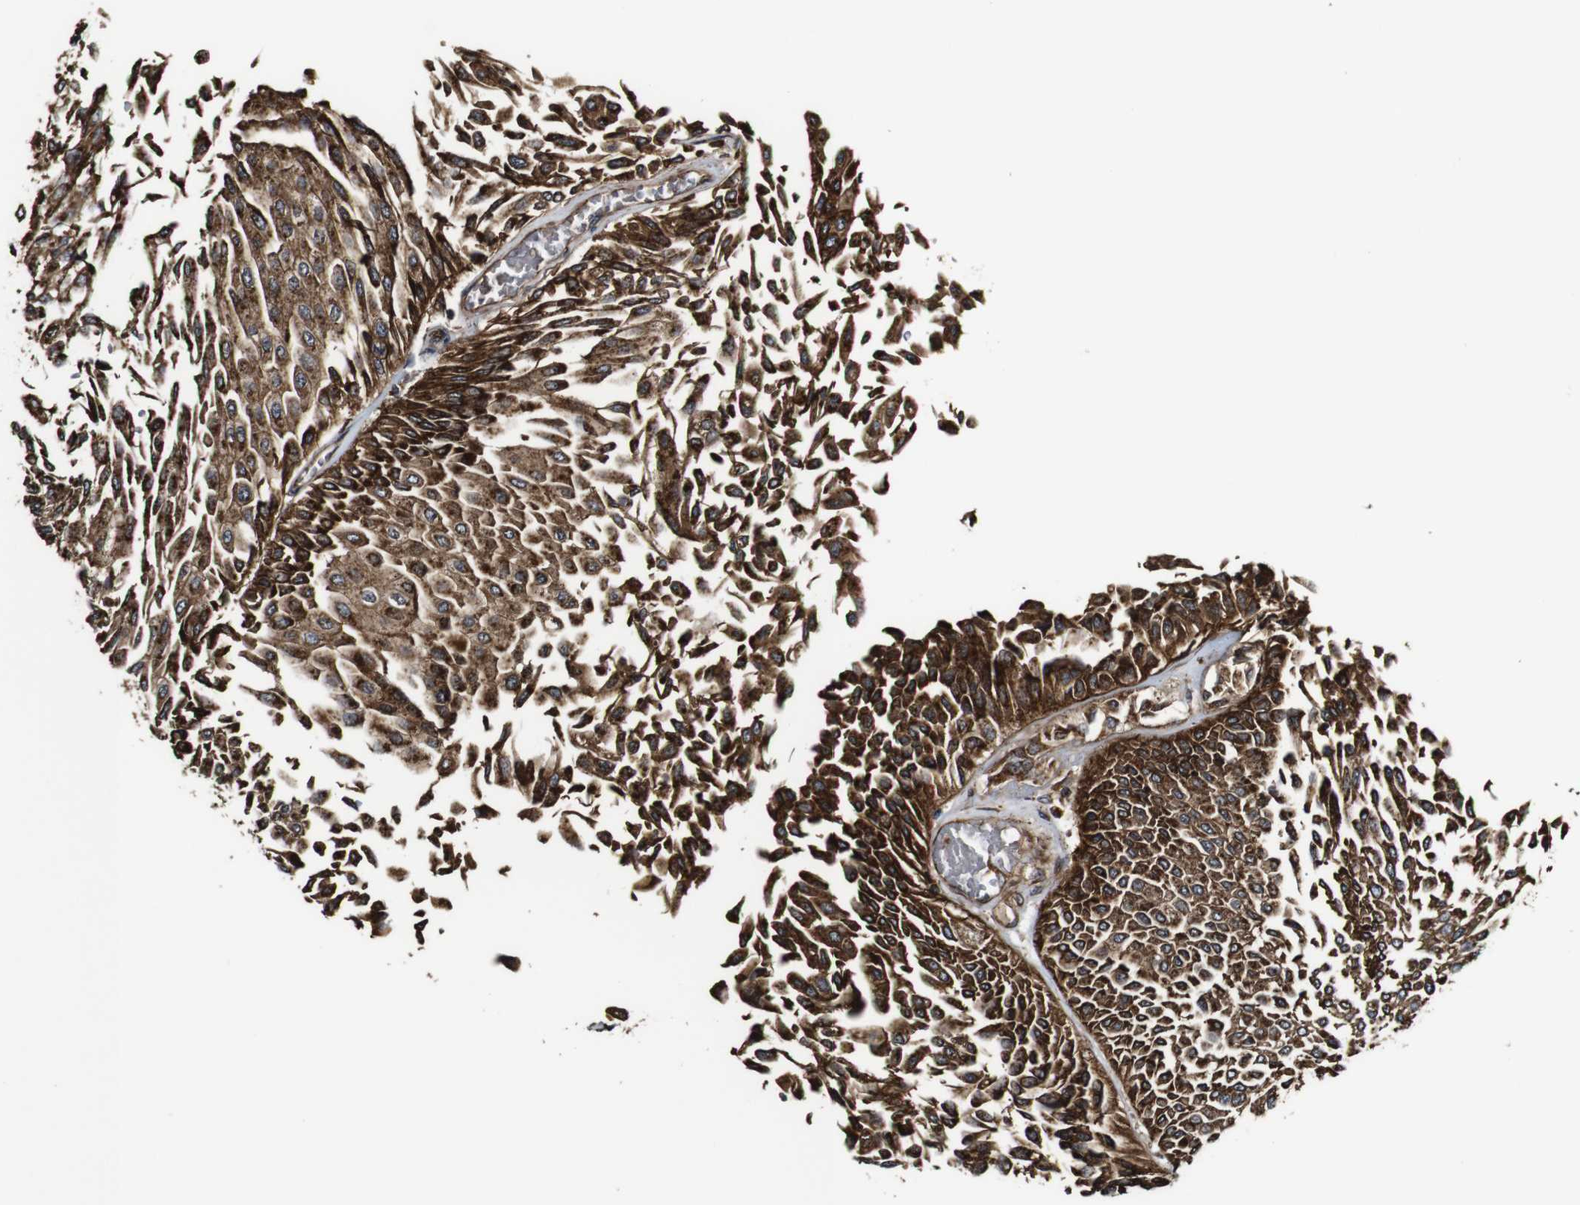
{"staining": {"intensity": "moderate", "quantity": ">75%", "location": "cytoplasmic/membranous"}, "tissue": "urothelial cancer", "cell_type": "Tumor cells", "image_type": "cancer", "snomed": [{"axis": "morphology", "description": "Urothelial carcinoma, Low grade"}, {"axis": "topography", "description": "Urinary bladder"}], "caption": "IHC image of urothelial carcinoma (low-grade) stained for a protein (brown), which exhibits medium levels of moderate cytoplasmic/membranous staining in about >75% of tumor cells.", "gene": "TNIK", "patient": {"sex": "male", "age": 67}}